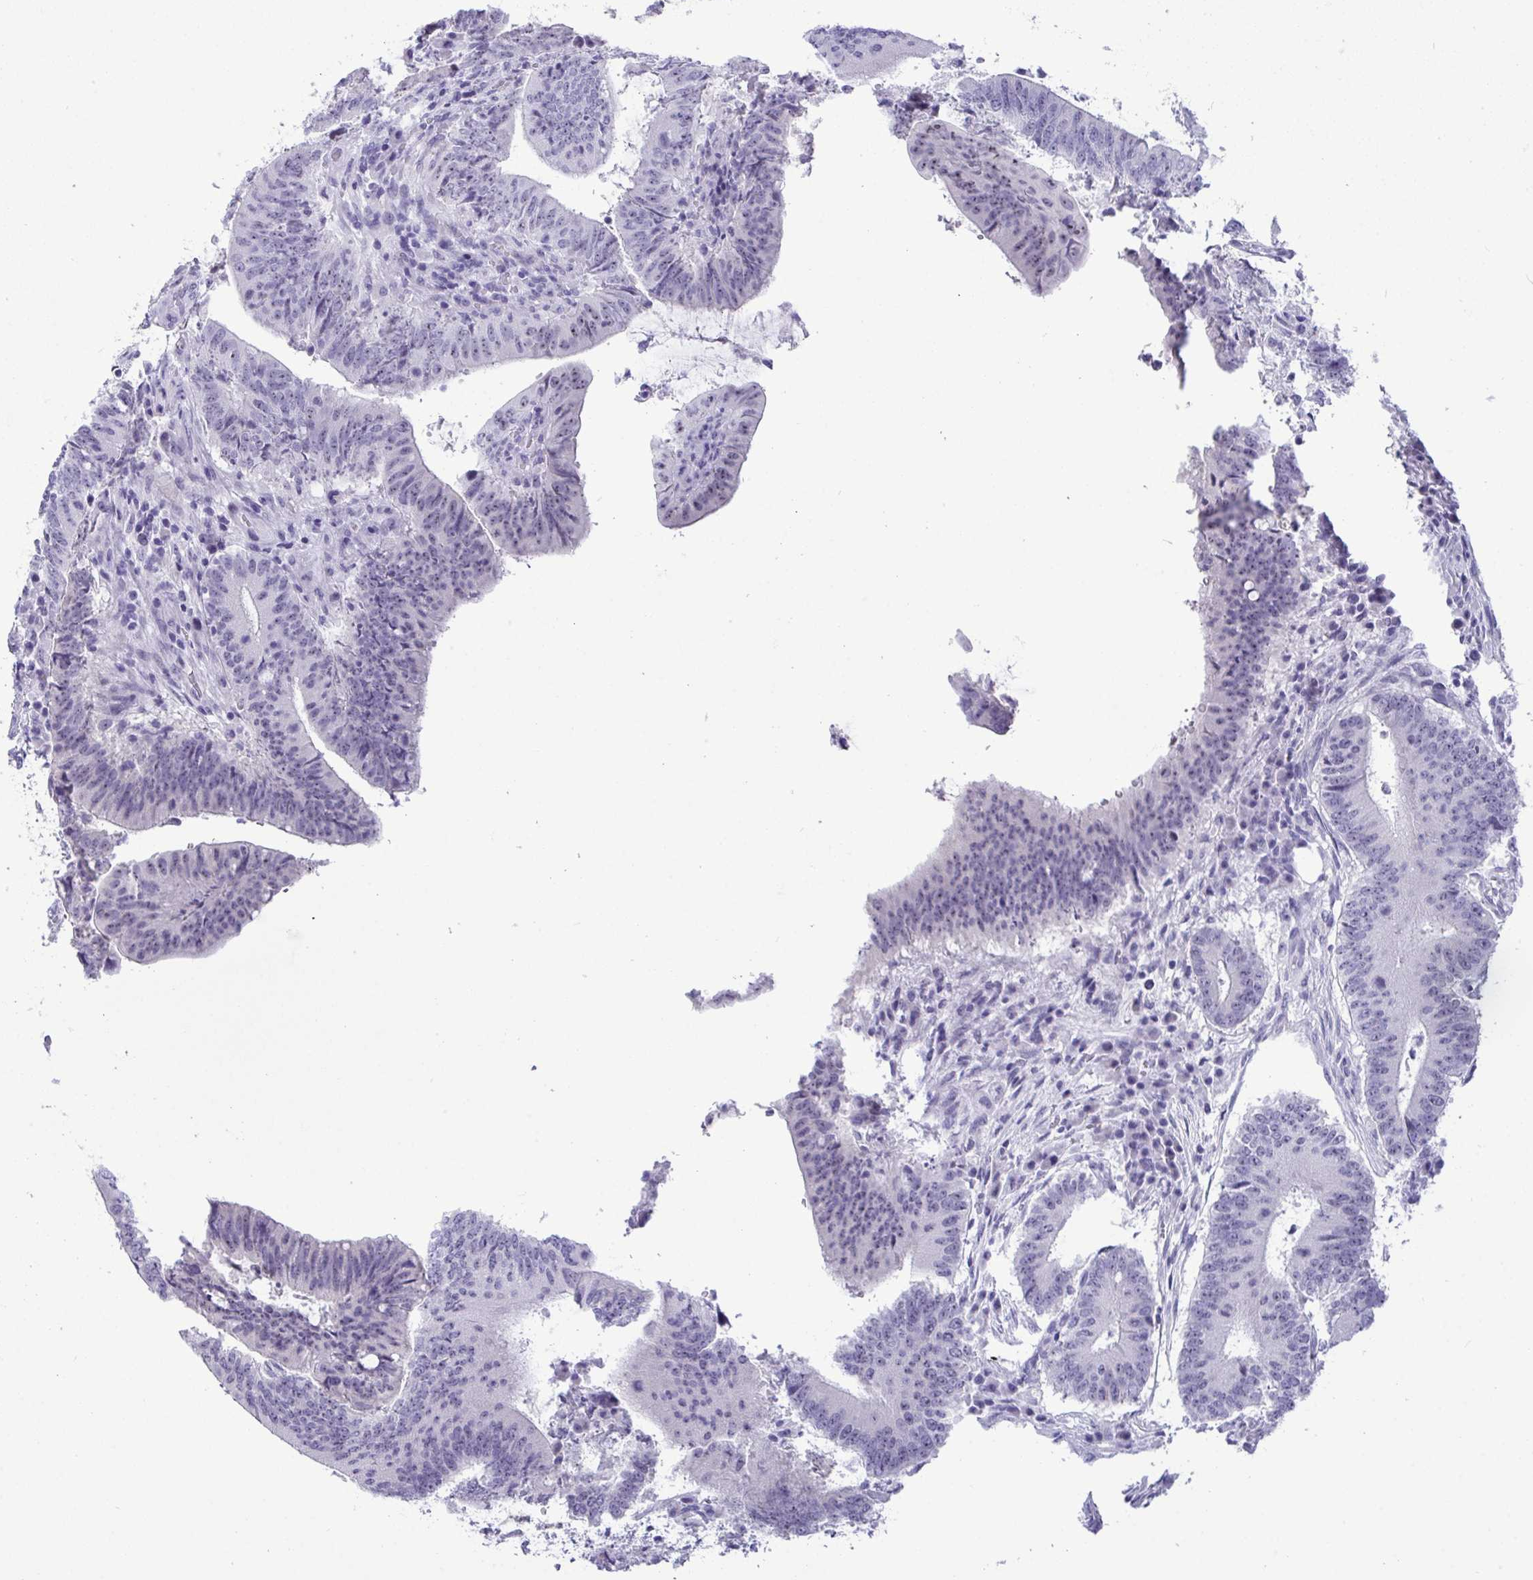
{"staining": {"intensity": "negative", "quantity": "none", "location": "none"}, "tissue": "colorectal cancer", "cell_type": "Tumor cells", "image_type": "cancer", "snomed": [{"axis": "morphology", "description": "Adenocarcinoma, NOS"}, {"axis": "topography", "description": "Colon"}], "caption": "Immunohistochemistry photomicrograph of neoplastic tissue: colorectal cancer (adenocarcinoma) stained with DAB (3,3'-diaminobenzidine) displays no significant protein staining in tumor cells. (IHC, brightfield microscopy, high magnification).", "gene": "YBX2", "patient": {"sex": "female", "age": 43}}